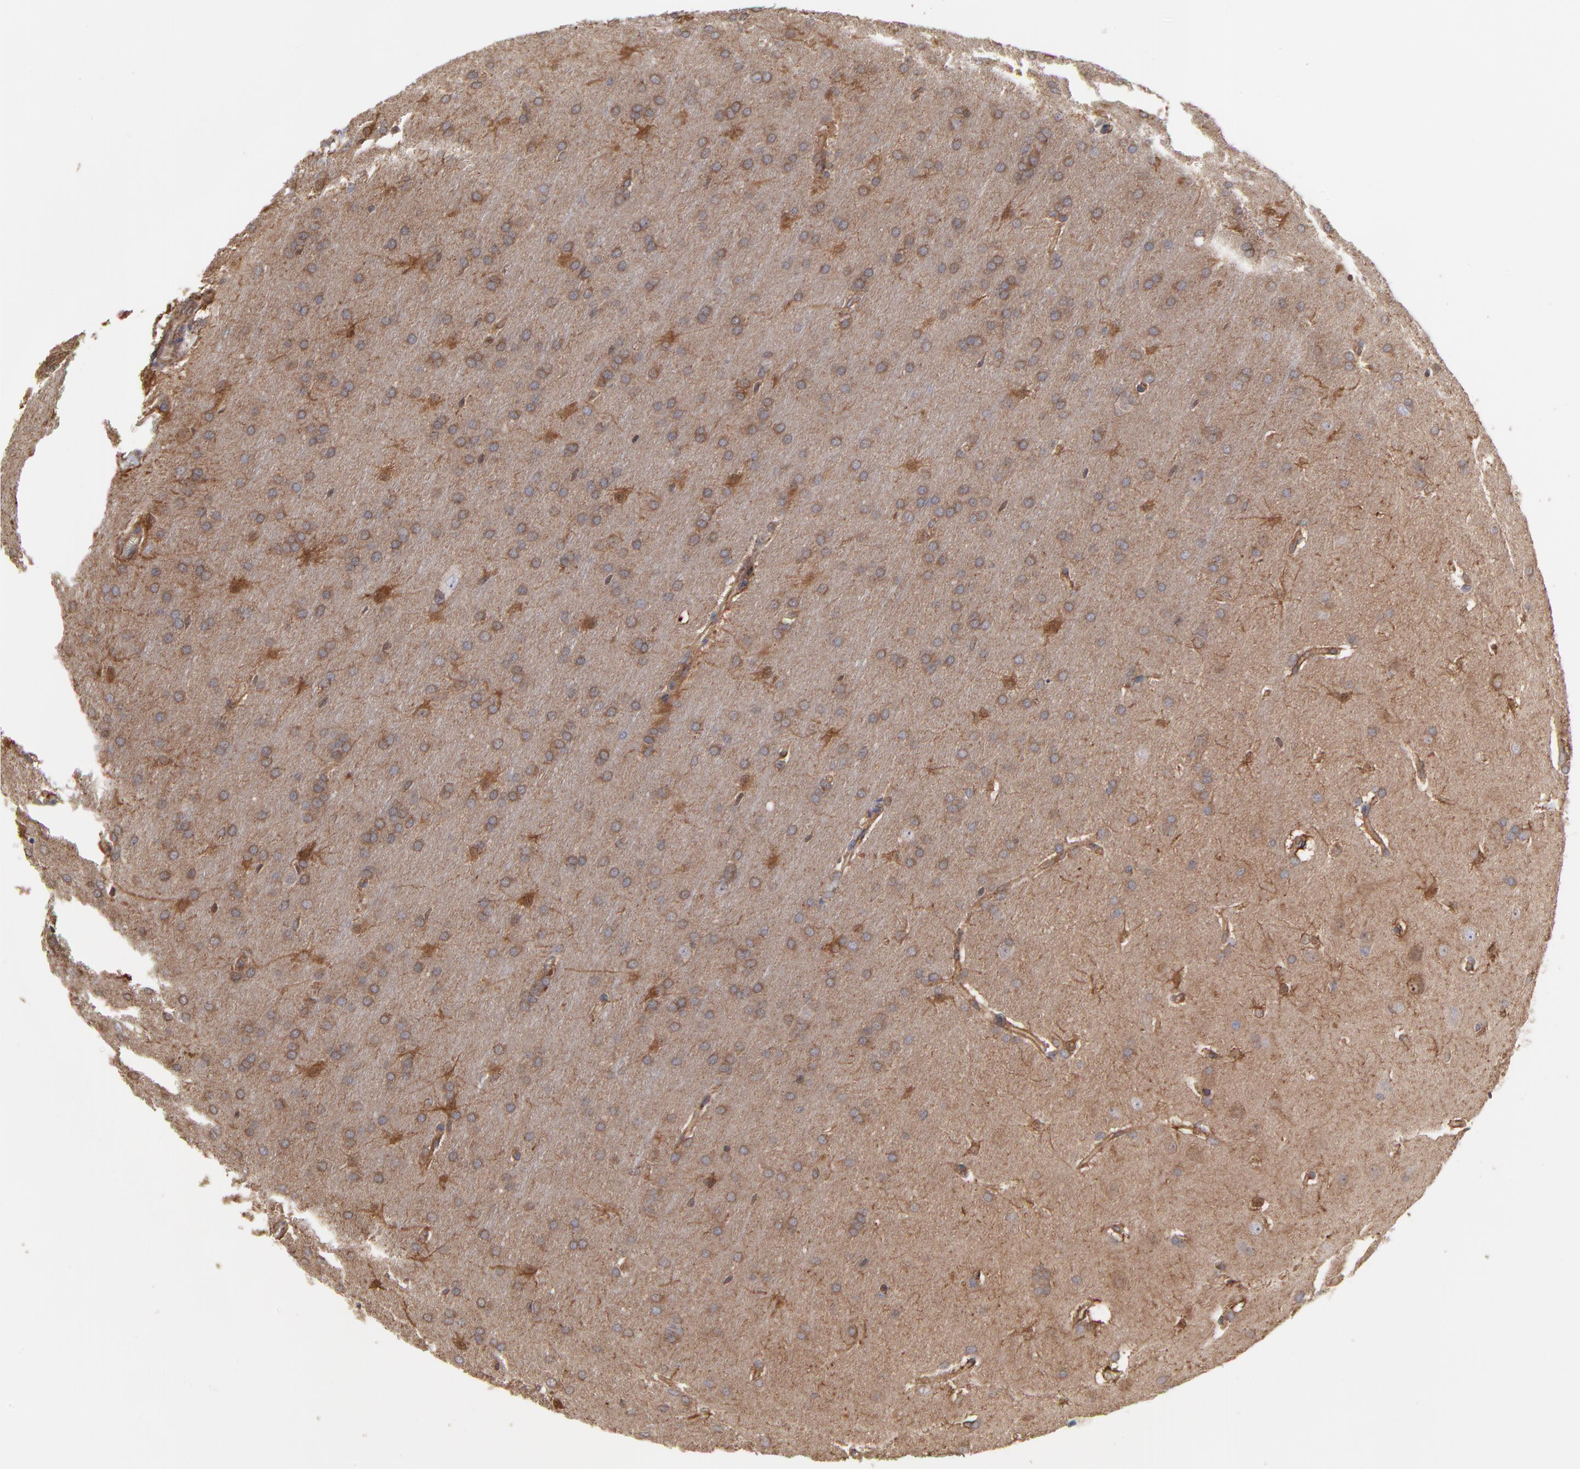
{"staining": {"intensity": "moderate", "quantity": "<25%", "location": "cytoplasmic/membranous"}, "tissue": "glioma", "cell_type": "Tumor cells", "image_type": "cancer", "snomed": [{"axis": "morphology", "description": "Glioma, malignant, Low grade"}, {"axis": "topography", "description": "Brain"}], "caption": "Immunohistochemical staining of human malignant low-grade glioma demonstrates low levels of moderate cytoplasmic/membranous staining in about <25% of tumor cells.", "gene": "NFKBIA", "patient": {"sex": "female", "age": 32}}